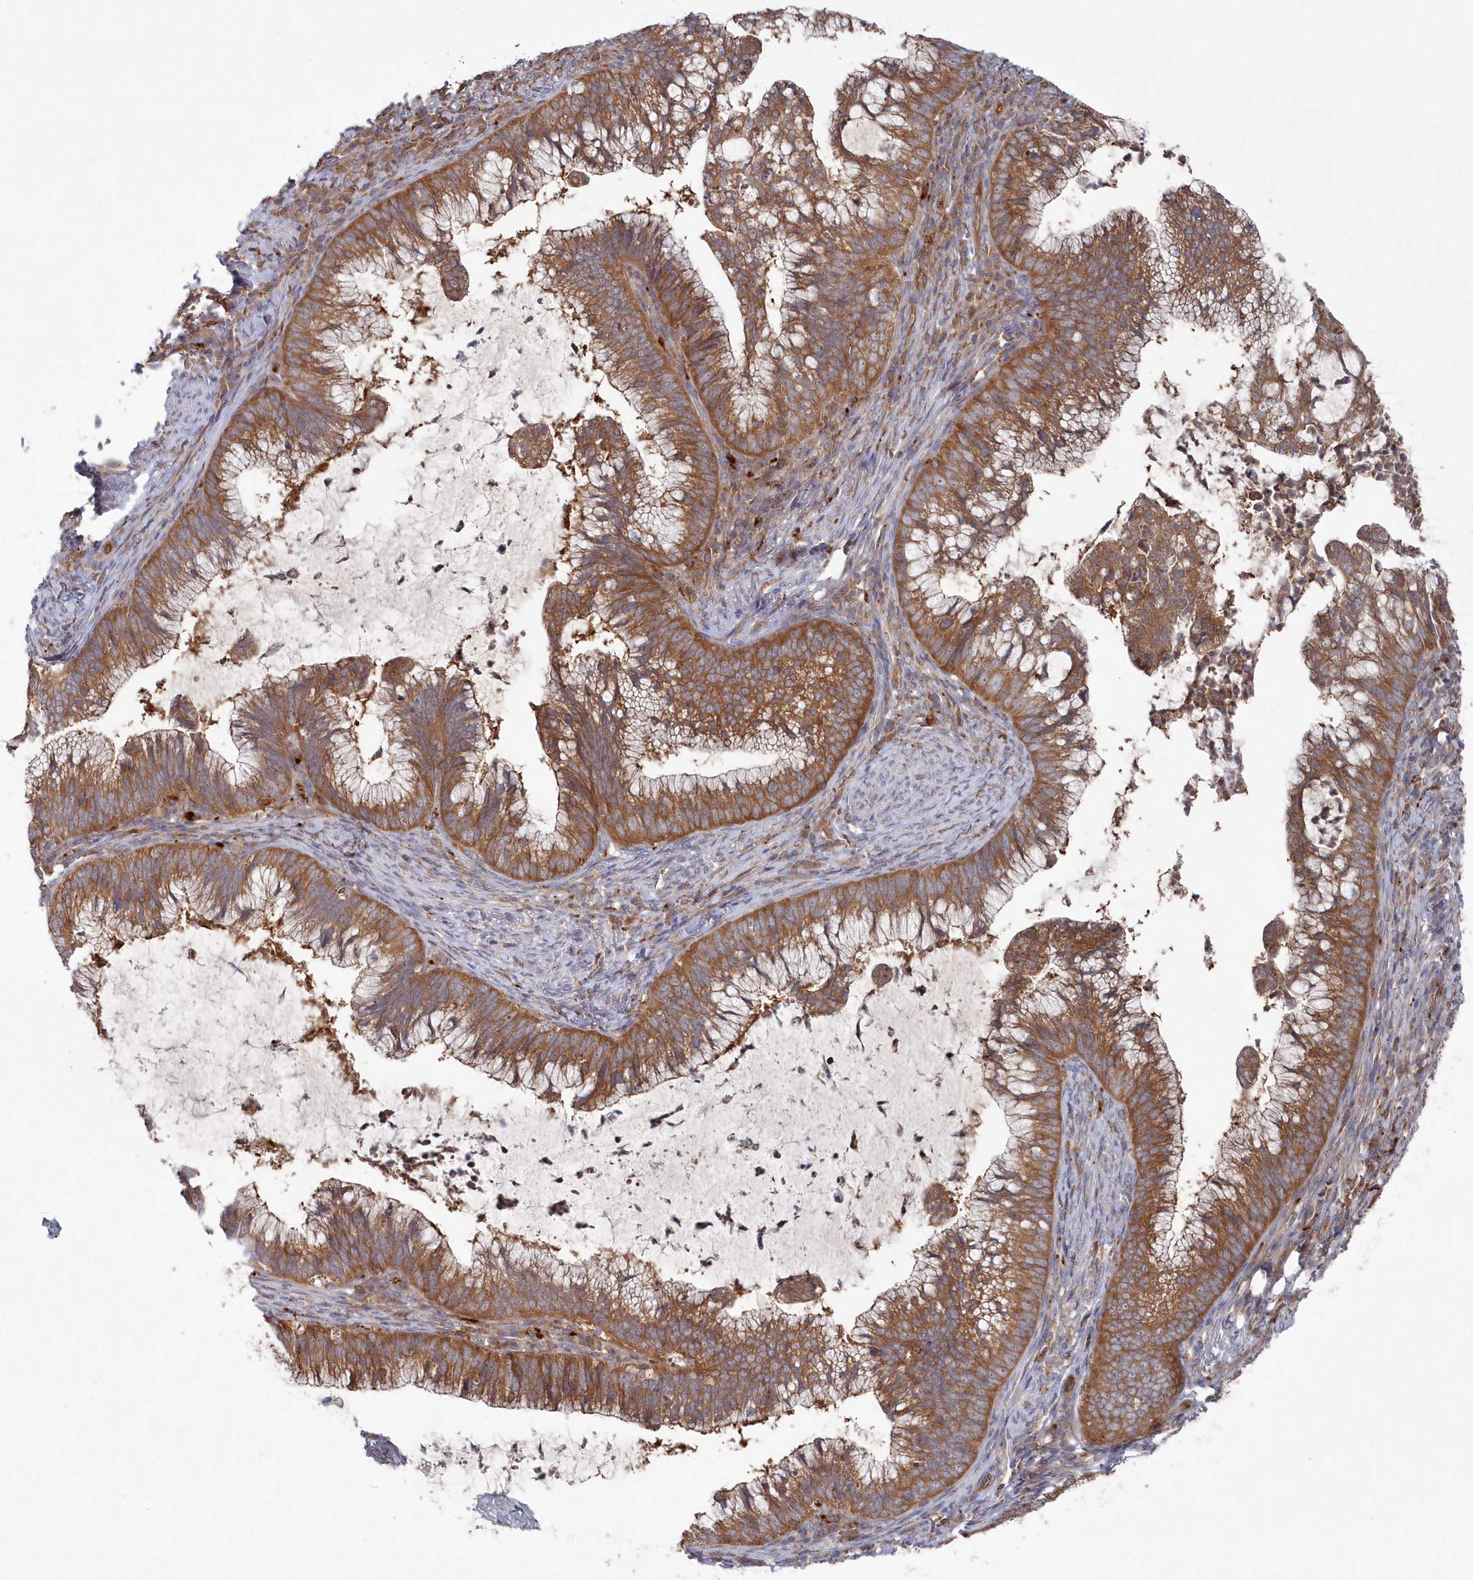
{"staining": {"intensity": "strong", "quantity": ">75%", "location": "cytoplasmic/membranous"}, "tissue": "cervical cancer", "cell_type": "Tumor cells", "image_type": "cancer", "snomed": [{"axis": "morphology", "description": "Adenocarcinoma, NOS"}, {"axis": "topography", "description": "Cervix"}], "caption": "Immunohistochemical staining of cervical cancer exhibits high levels of strong cytoplasmic/membranous protein expression in about >75% of tumor cells. Nuclei are stained in blue.", "gene": "ASNSD1", "patient": {"sex": "female", "age": 36}}